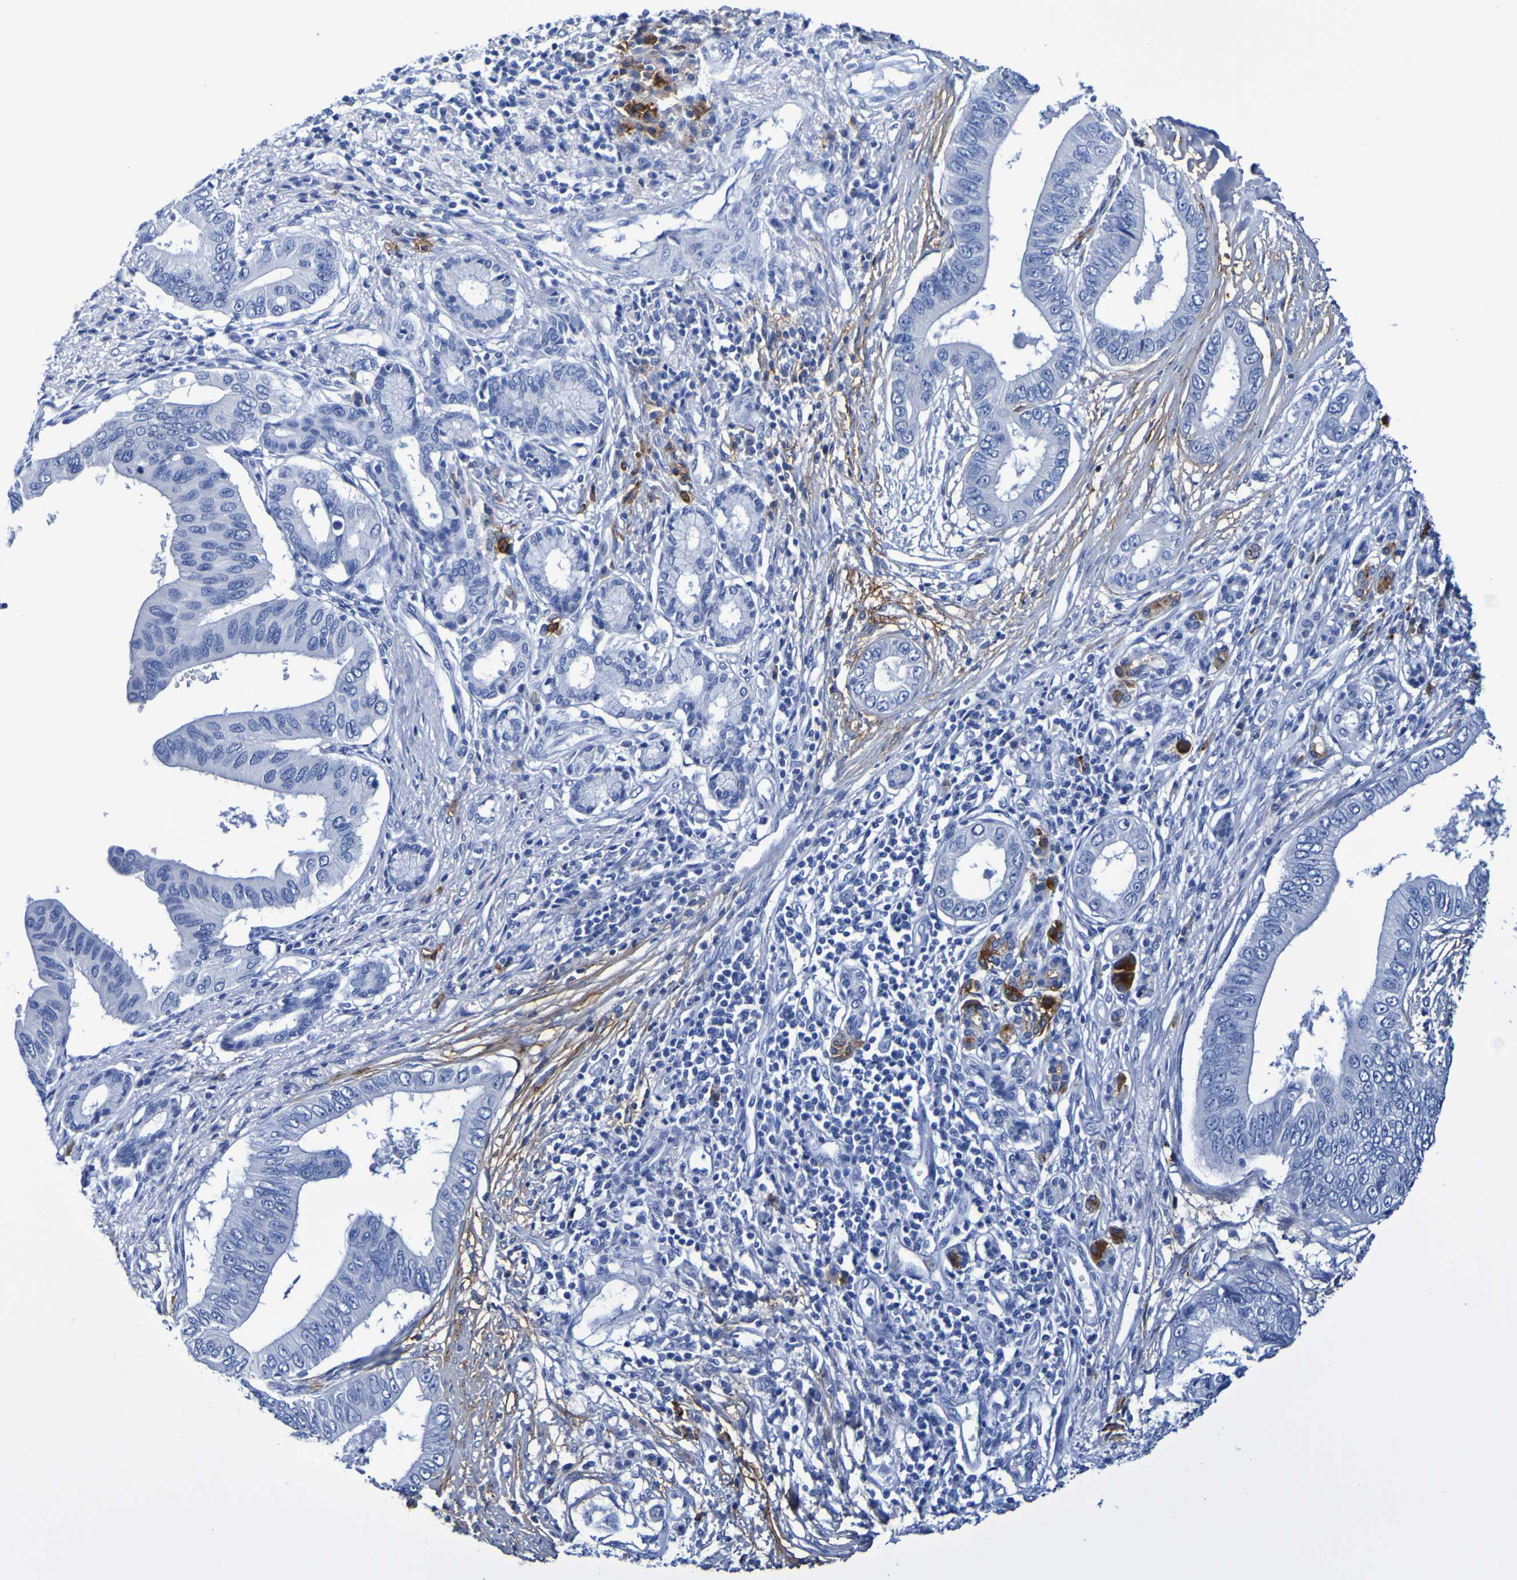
{"staining": {"intensity": "negative", "quantity": "none", "location": "none"}, "tissue": "pancreatic cancer", "cell_type": "Tumor cells", "image_type": "cancer", "snomed": [{"axis": "morphology", "description": "Adenocarcinoma, NOS"}, {"axis": "topography", "description": "Pancreas"}], "caption": "There is no significant staining in tumor cells of pancreatic adenocarcinoma.", "gene": "DPEP1", "patient": {"sex": "male", "age": 77}}